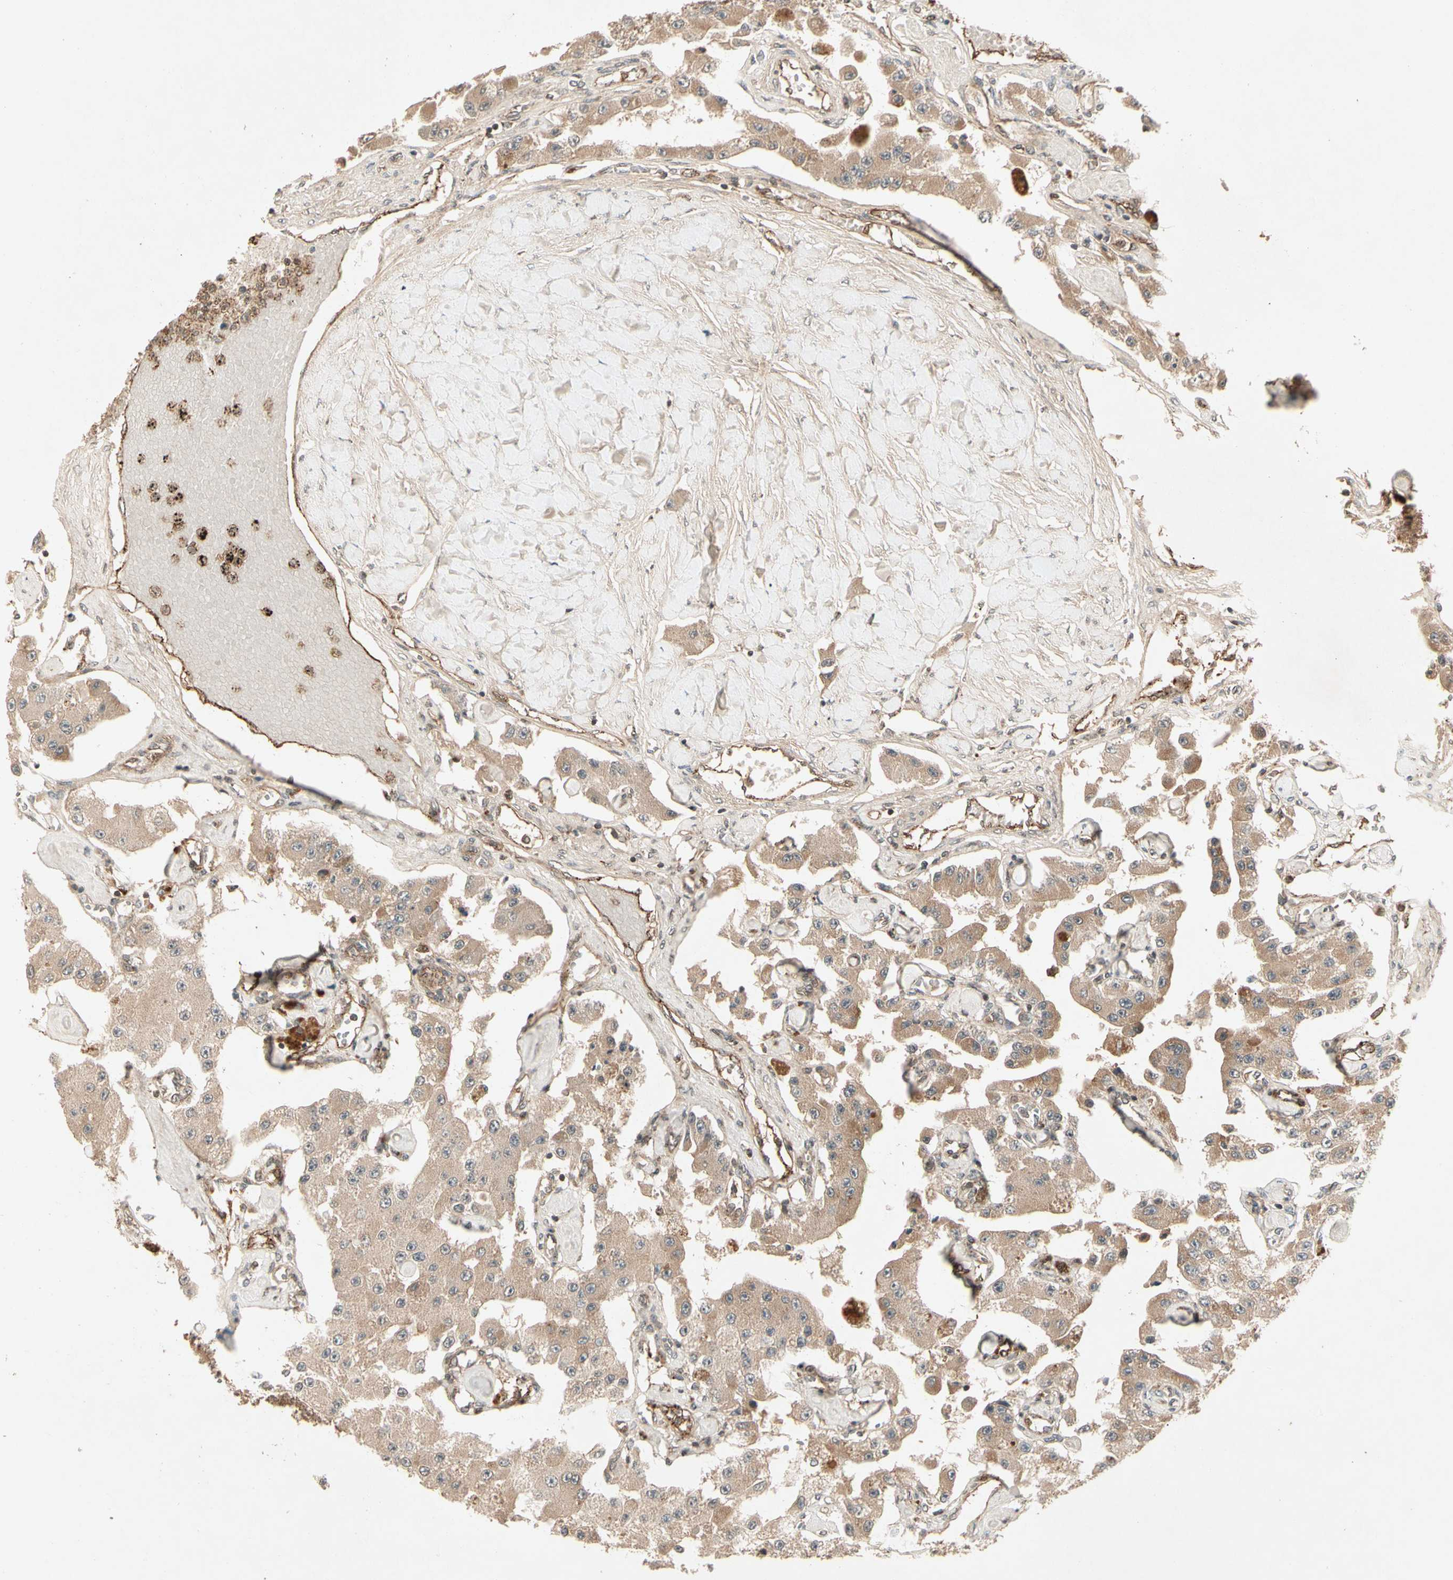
{"staining": {"intensity": "weak", "quantity": ">75%", "location": "cytoplasmic/membranous"}, "tissue": "carcinoid", "cell_type": "Tumor cells", "image_type": "cancer", "snomed": [{"axis": "morphology", "description": "Carcinoid, malignant, NOS"}, {"axis": "topography", "description": "Pancreas"}], "caption": "DAB (3,3'-diaminobenzidine) immunohistochemical staining of human carcinoid reveals weak cytoplasmic/membranous protein positivity in about >75% of tumor cells.", "gene": "FLOT1", "patient": {"sex": "male", "age": 41}}